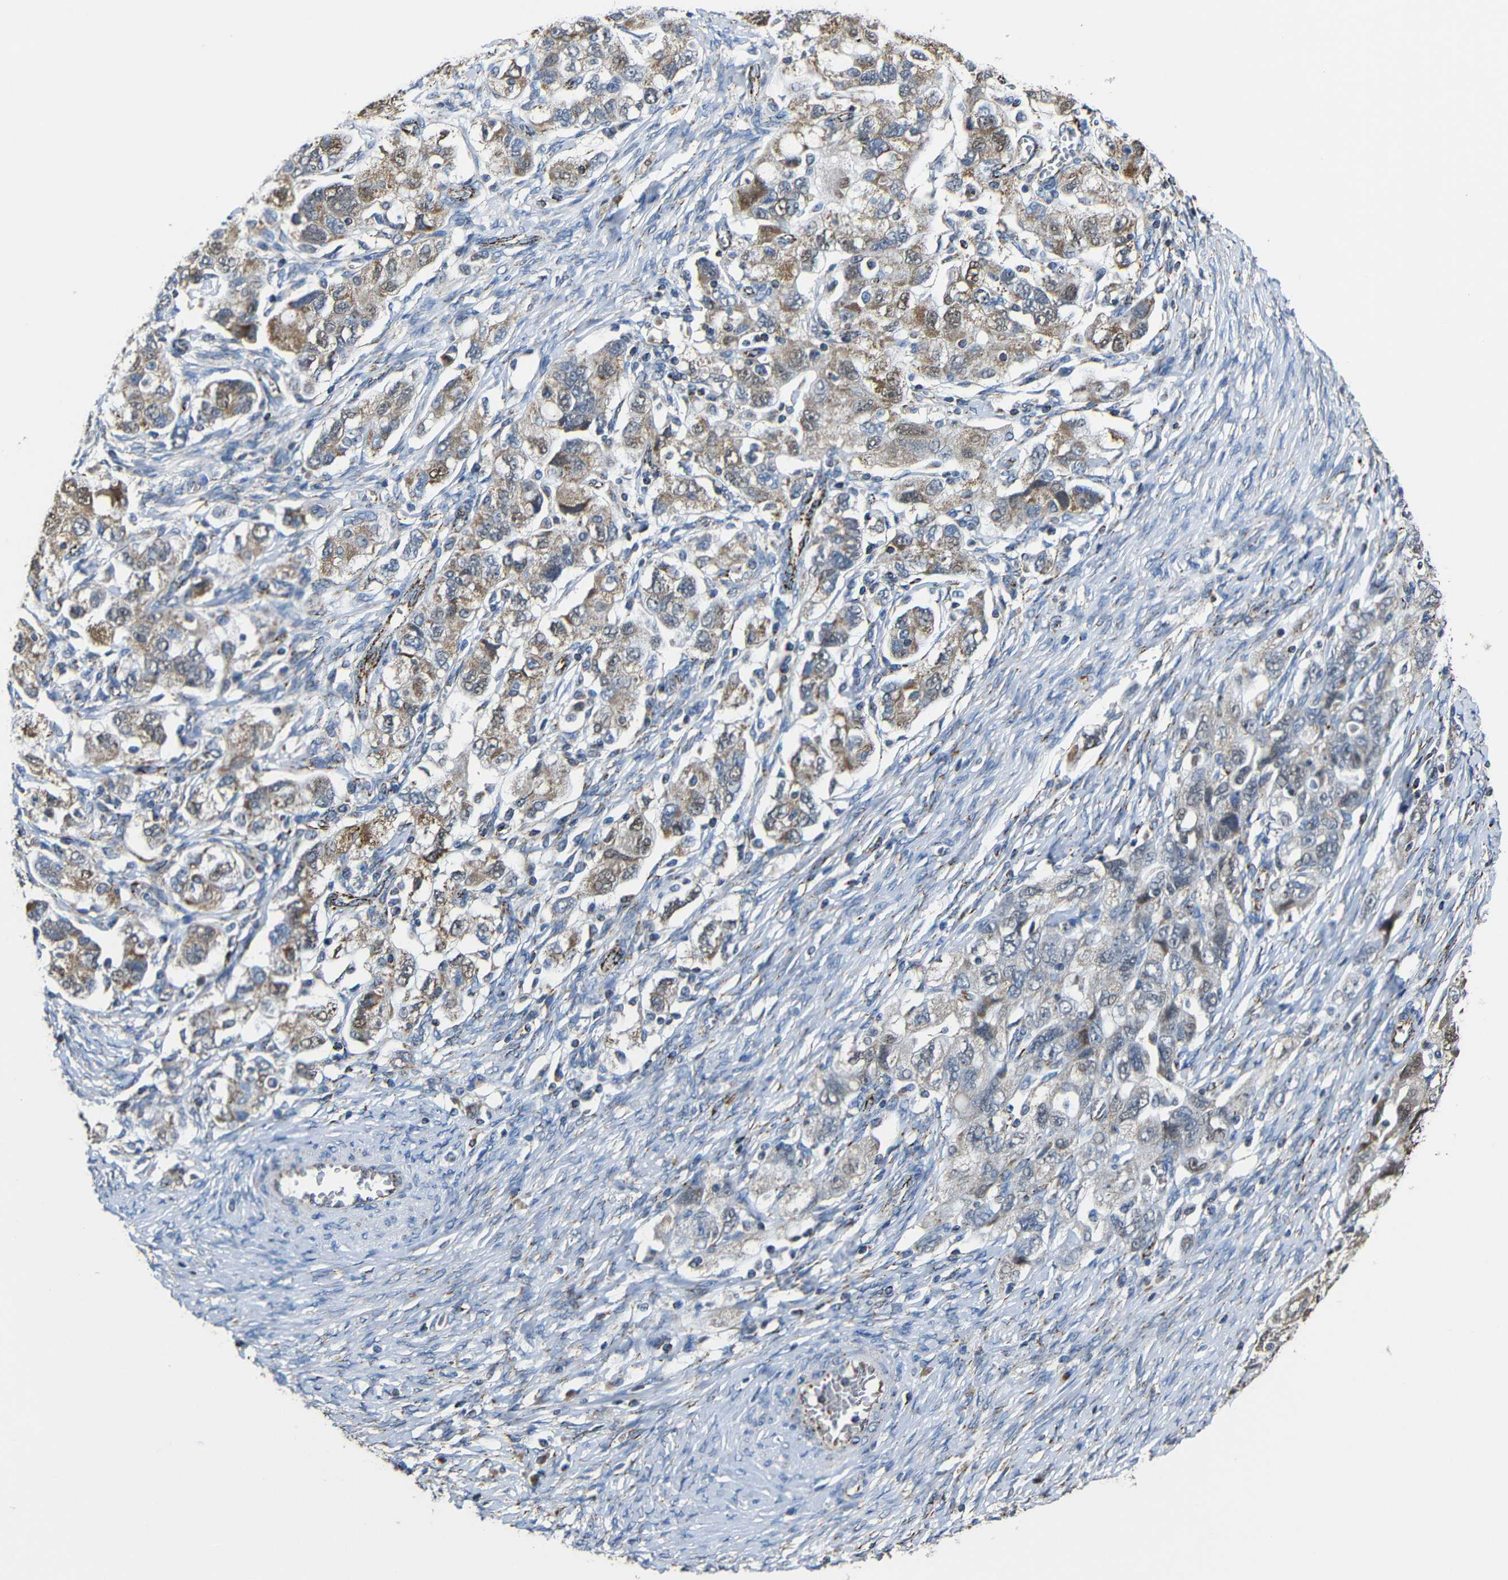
{"staining": {"intensity": "weak", "quantity": ">75%", "location": "cytoplasmic/membranous"}, "tissue": "ovarian cancer", "cell_type": "Tumor cells", "image_type": "cancer", "snomed": [{"axis": "morphology", "description": "Carcinoma, NOS"}, {"axis": "morphology", "description": "Cystadenocarcinoma, serous, NOS"}, {"axis": "topography", "description": "Ovary"}], "caption": "Brown immunohistochemical staining in ovarian cancer exhibits weak cytoplasmic/membranous expression in about >75% of tumor cells.", "gene": "CA5B", "patient": {"sex": "female", "age": 69}}